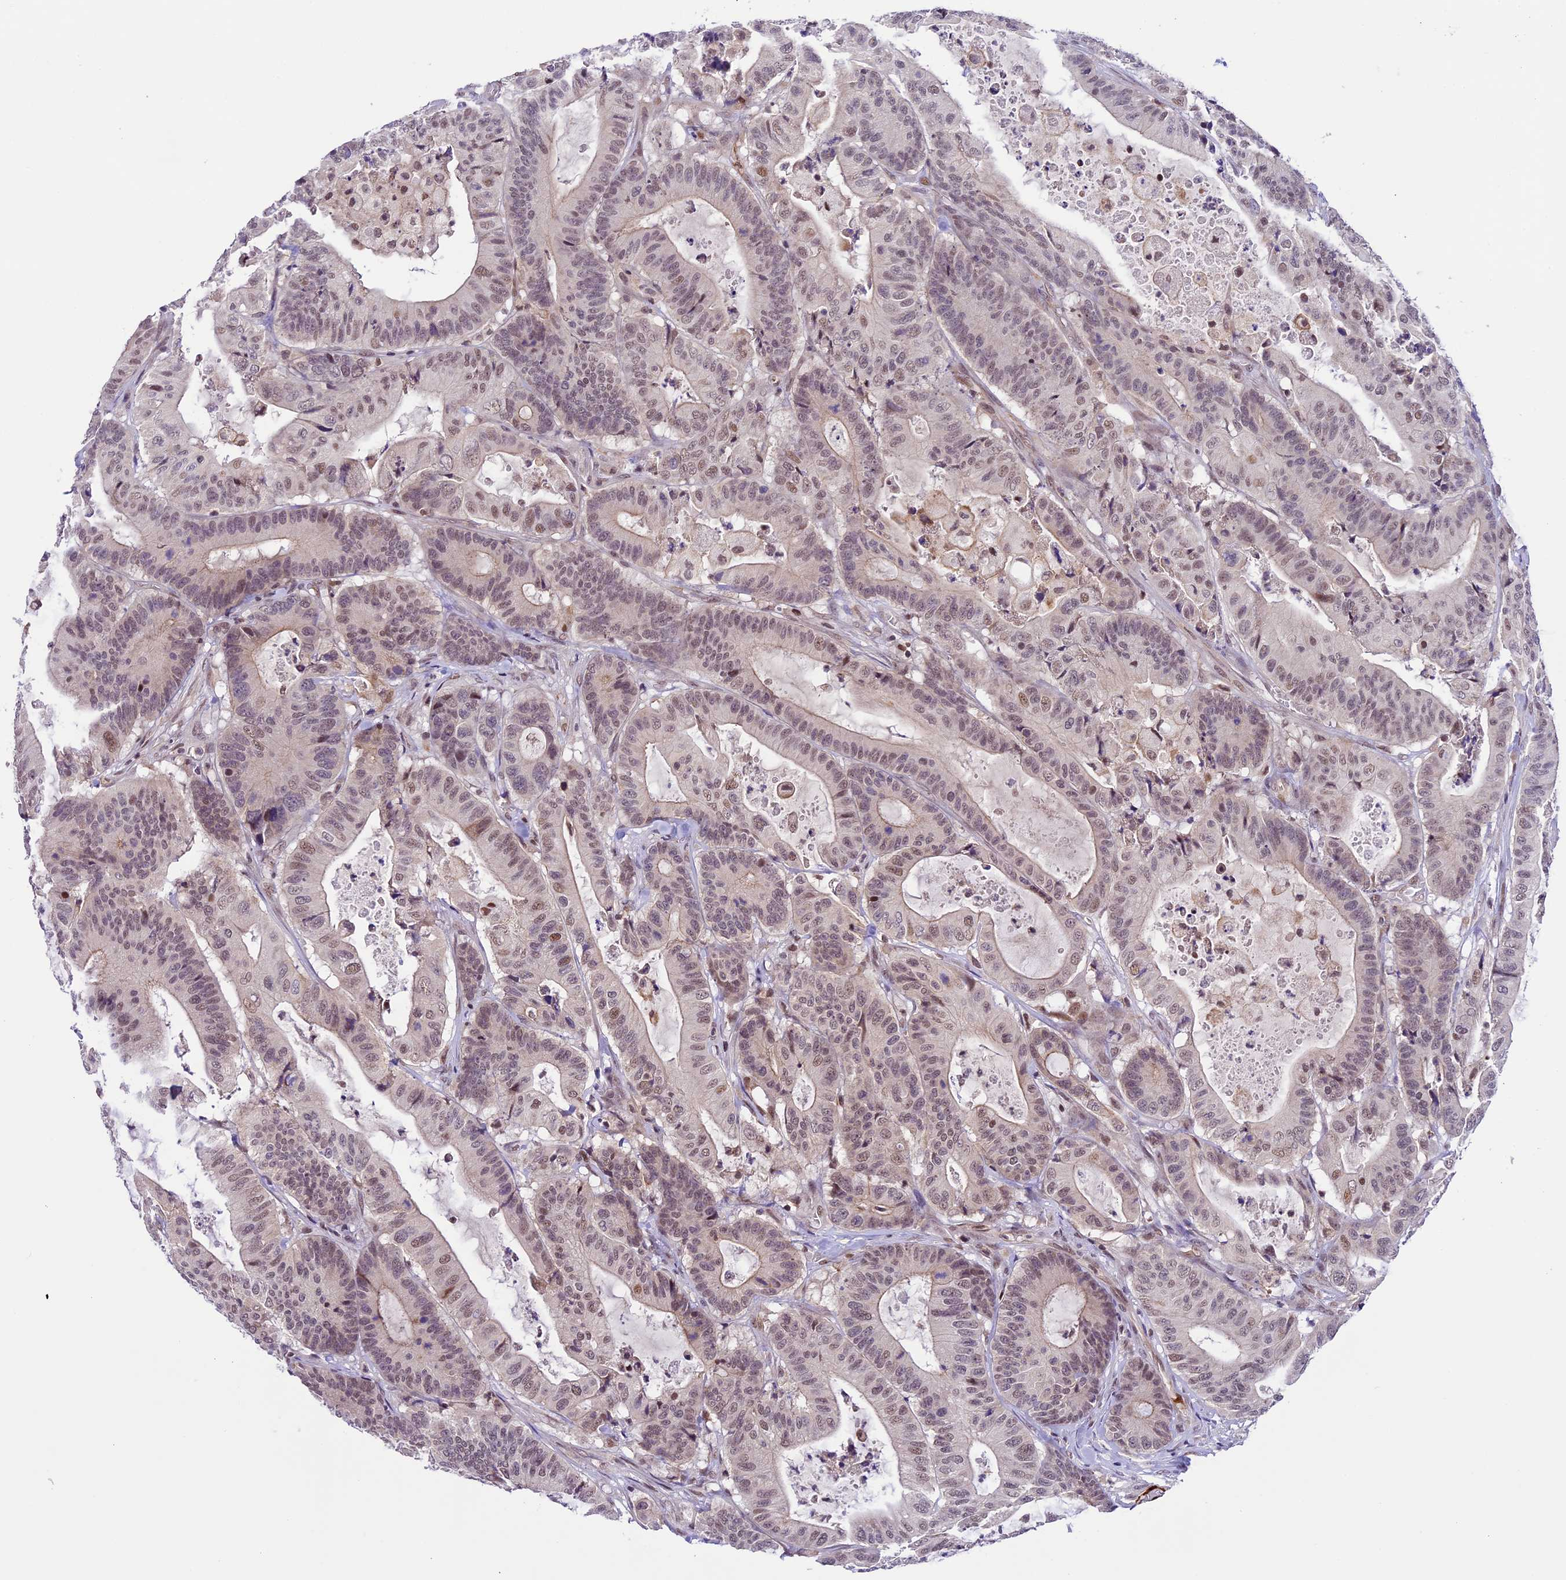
{"staining": {"intensity": "moderate", "quantity": "25%-75%", "location": "nuclear"}, "tissue": "colorectal cancer", "cell_type": "Tumor cells", "image_type": "cancer", "snomed": [{"axis": "morphology", "description": "Adenocarcinoma, NOS"}, {"axis": "topography", "description": "Colon"}], "caption": "A photomicrograph of colorectal cancer (adenocarcinoma) stained for a protein exhibits moderate nuclear brown staining in tumor cells. (Brightfield microscopy of DAB IHC at high magnification).", "gene": "SHKBP1", "patient": {"sex": "female", "age": 84}}